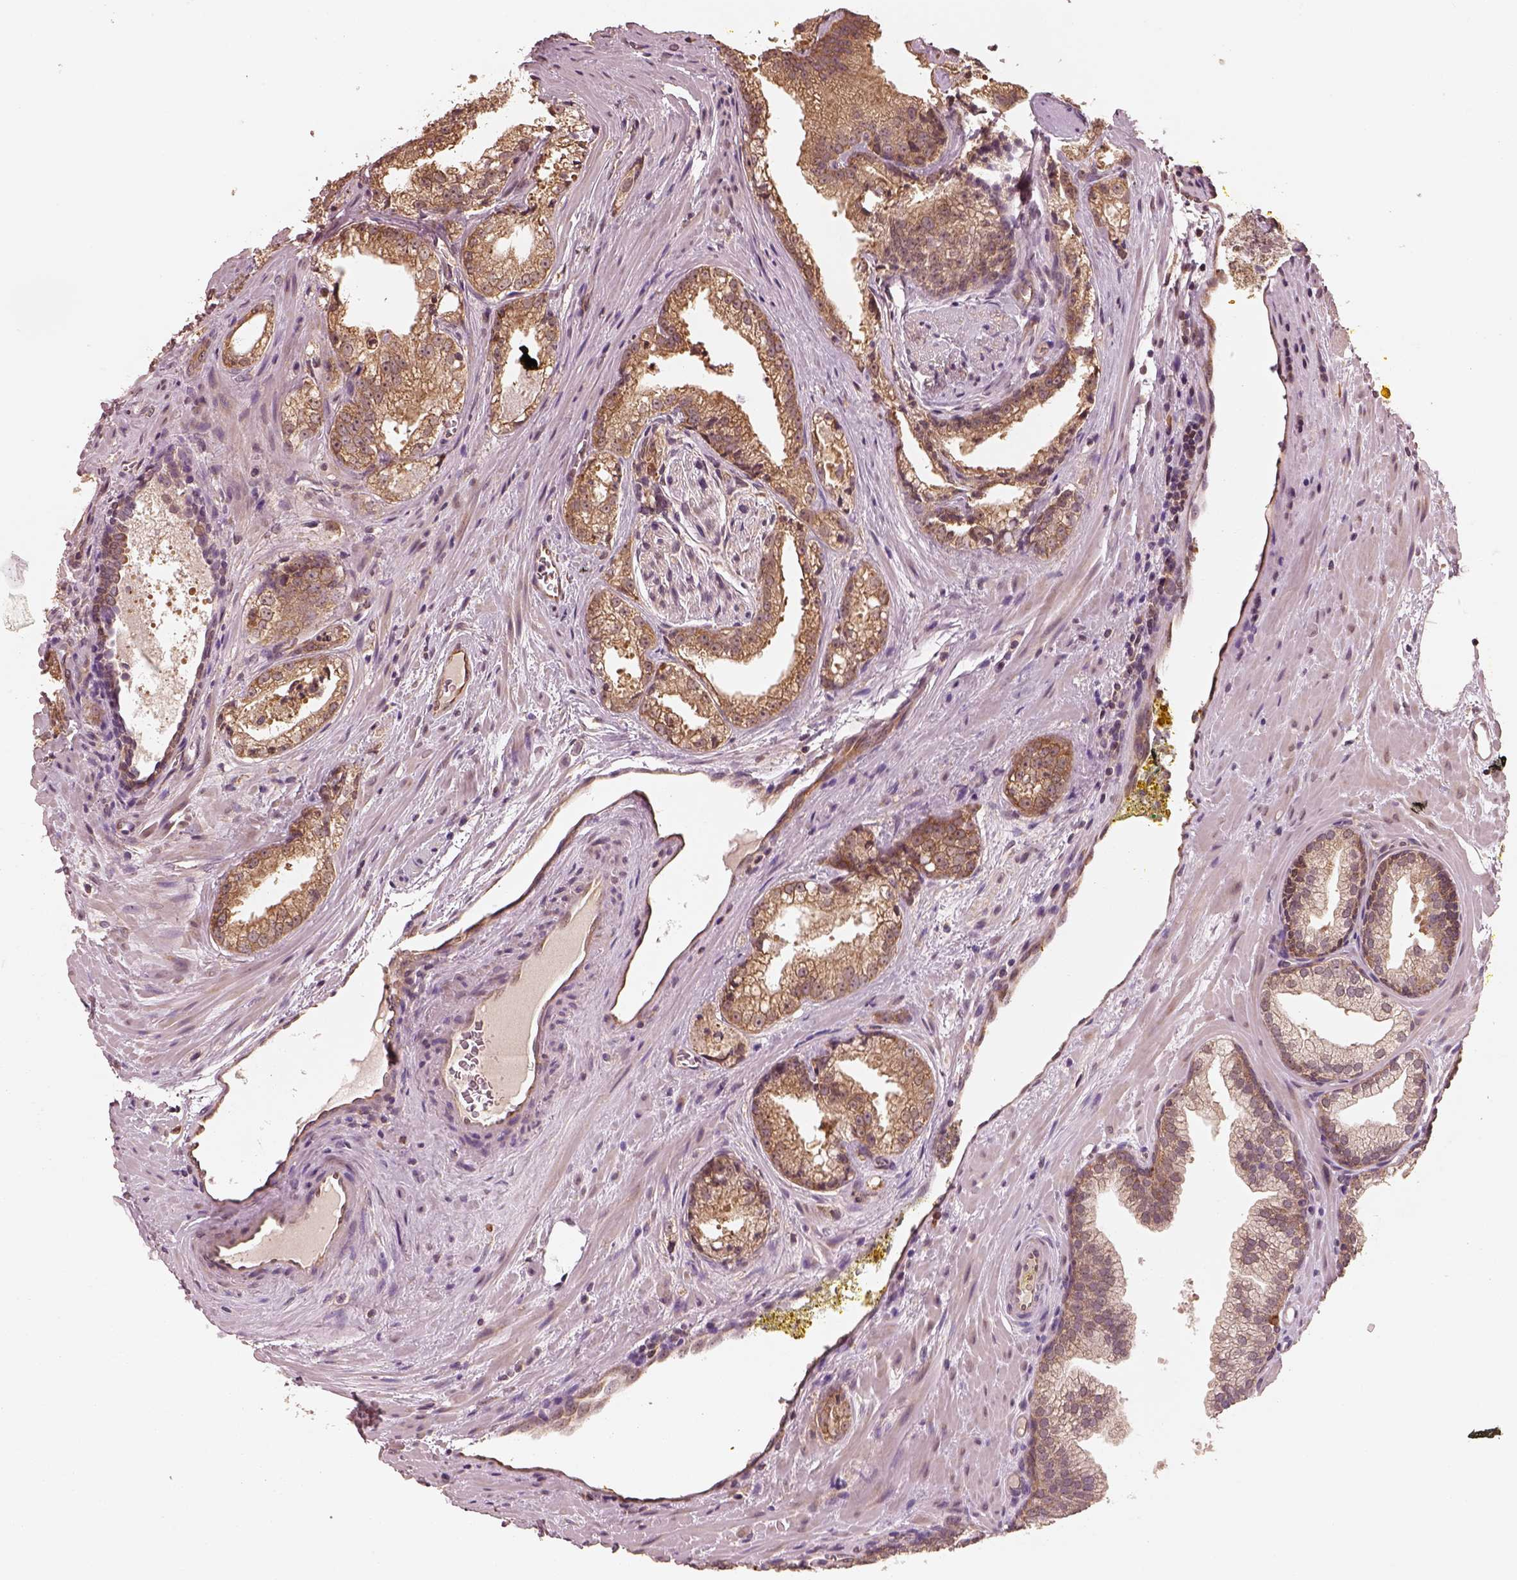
{"staining": {"intensity": "weak", "quantity": ">75%", "location": "cytoplasmic/membranous"}, "tissue": "prostate cancer", "cell_type": "Tumor cells", "image_type": "cancer", "snomed": [{"axis": "morphology", "description": "Adenocarcinoma, NOS"}, {"axis": "morphology", "description": "Adenocarcinoma, High grade"}, {"axis": "topography", "description": "Prostate"}], "caption": "Protein expression analysis of human prostate adenocarcinoma reveals weak cytoplasmic/membranous staining in approximately >75% of tumor cells. Immunohistochemistry (ihc) stains the protein in brown and the nuclei are stained blue.", "gene": "RPS5", "patient": {"sex": "male", "age": 70}}